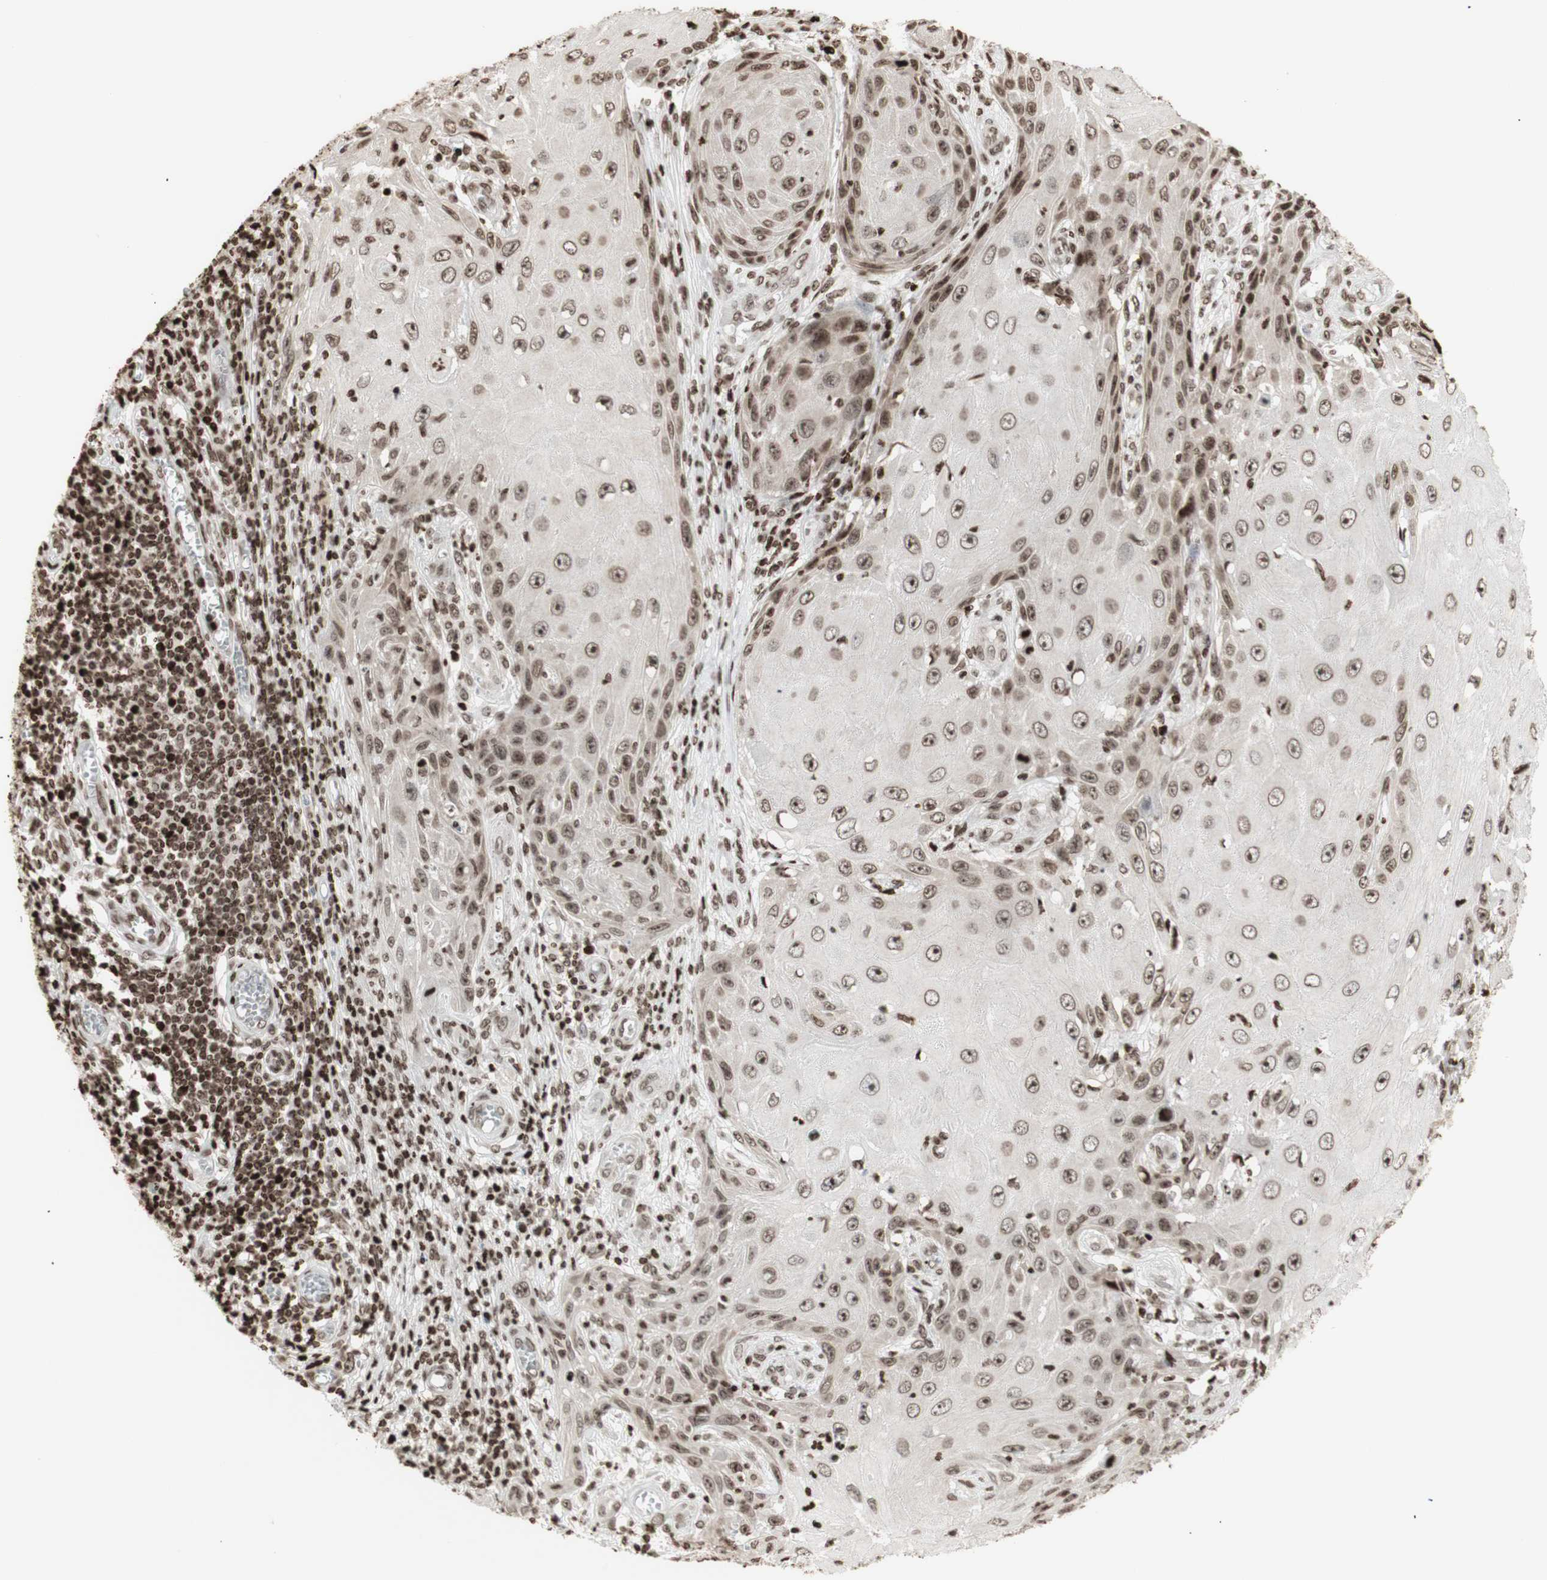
{"staining": {"intensity": "strong", "quantity": ">75%", "location": "nuclear"}, "tissue": "skin cancer", "cell_type": "Tumor cells", "image_type": "cancer", "snomed": [{"axis": "morphology", "description": "Squamous cell carcinoma, NOS"}, {"axis": "topography", "description": "Skin"}], "caption": "Skin cancer (squamous cell carcinoma) stained with DAB immunohistochemistry demonstrates high levels of strong nuclear staining in about >75% of tumor cells.", "gene": "NCAPD2", "patient": {"sex": "female", "age": 73}}